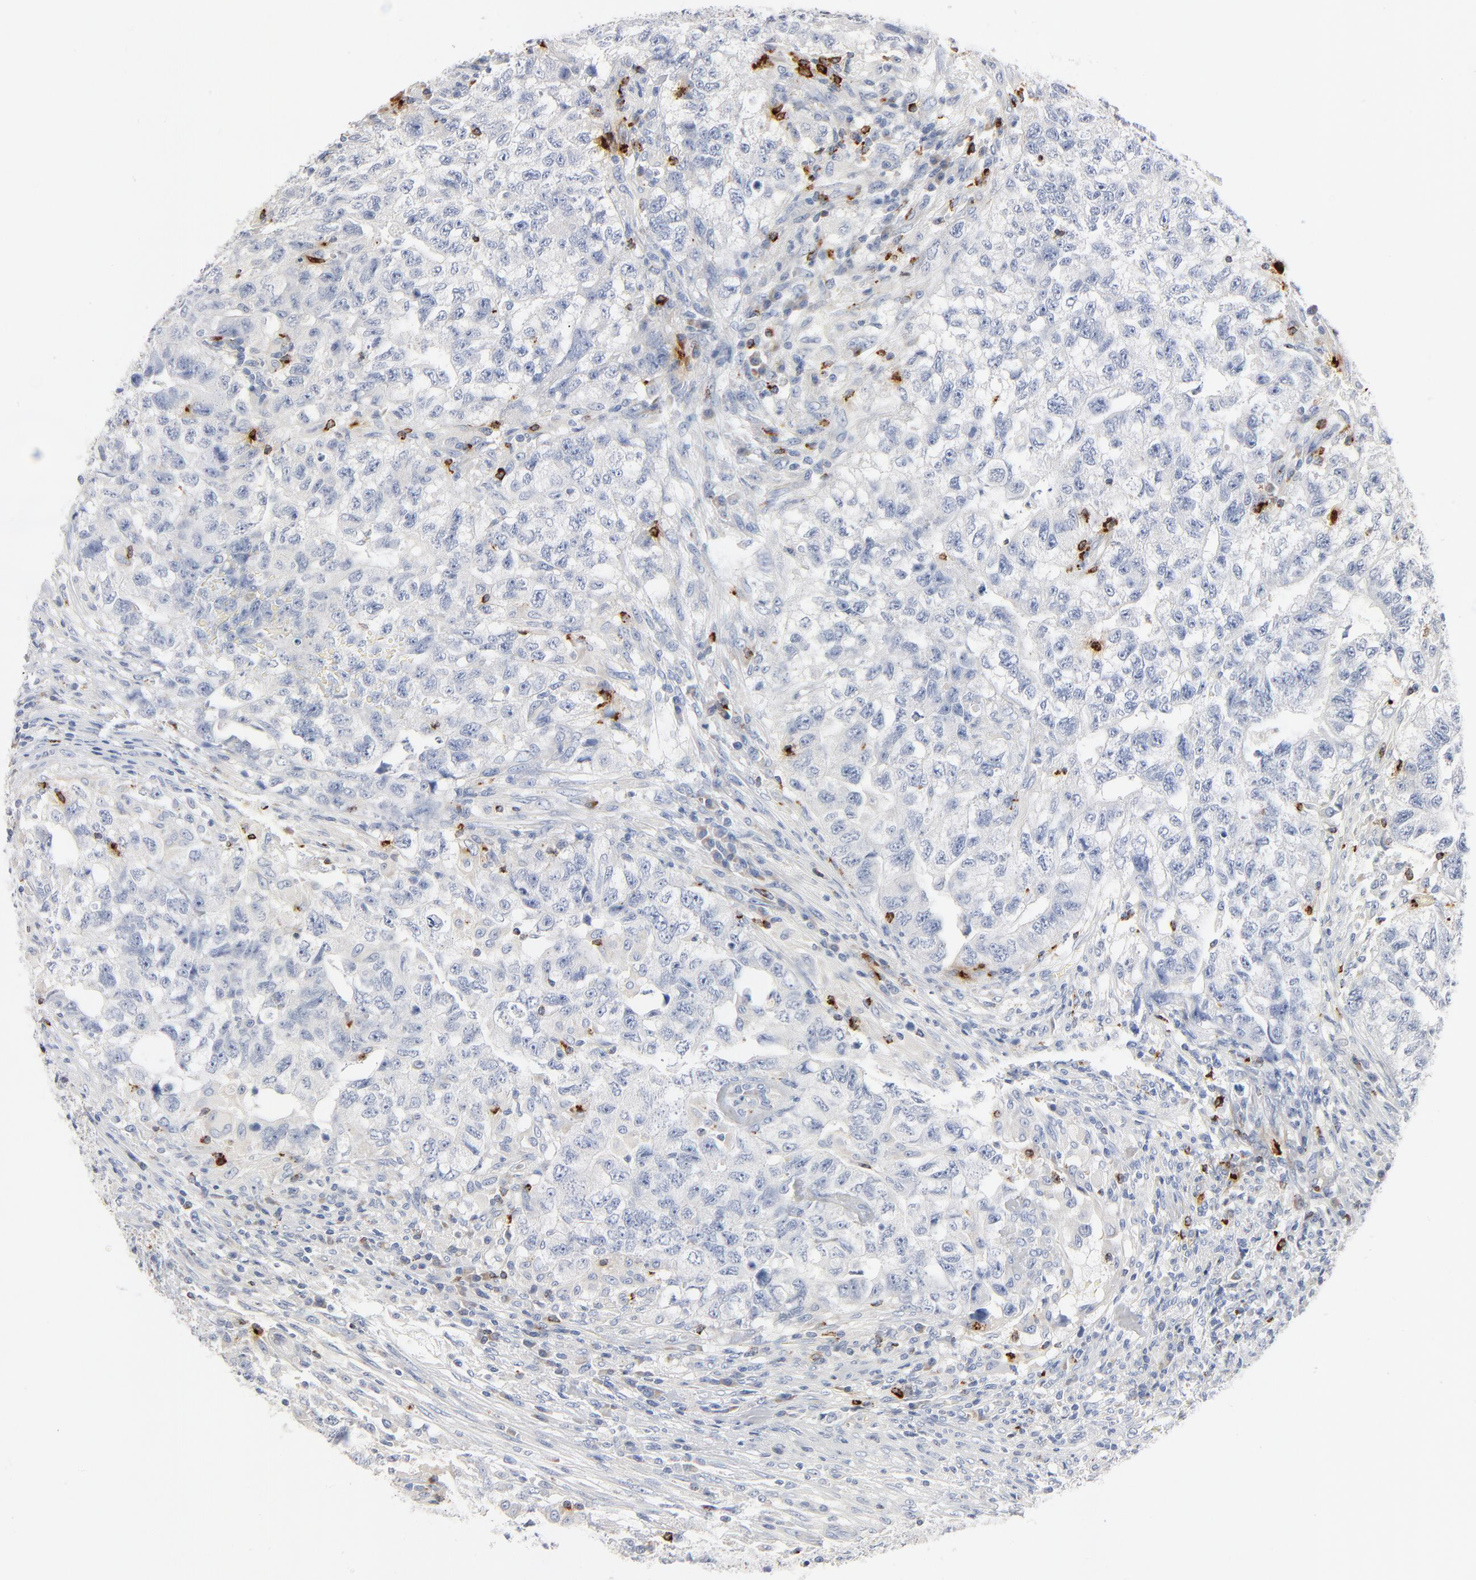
{"staining": {"intensity": "negative", "quantity": "none", "location": "none"}, "tissue": "testis cancer", "cell_type": "Tumor cells", "image_type": "cancer", "snomed": [{"axis": "morphology", "description": "Carcinoma, Embryonal, NOS"}, {"axis": "topography", "description": "Testis"}], "caption": "DAB (3,3'-diaminobenzidine) immunohistochemical staining of testis cancer demonstrates no significant expression in tumor cells.", "gene": "GZMB", "patient": {"sex": "male", "age": 21}}